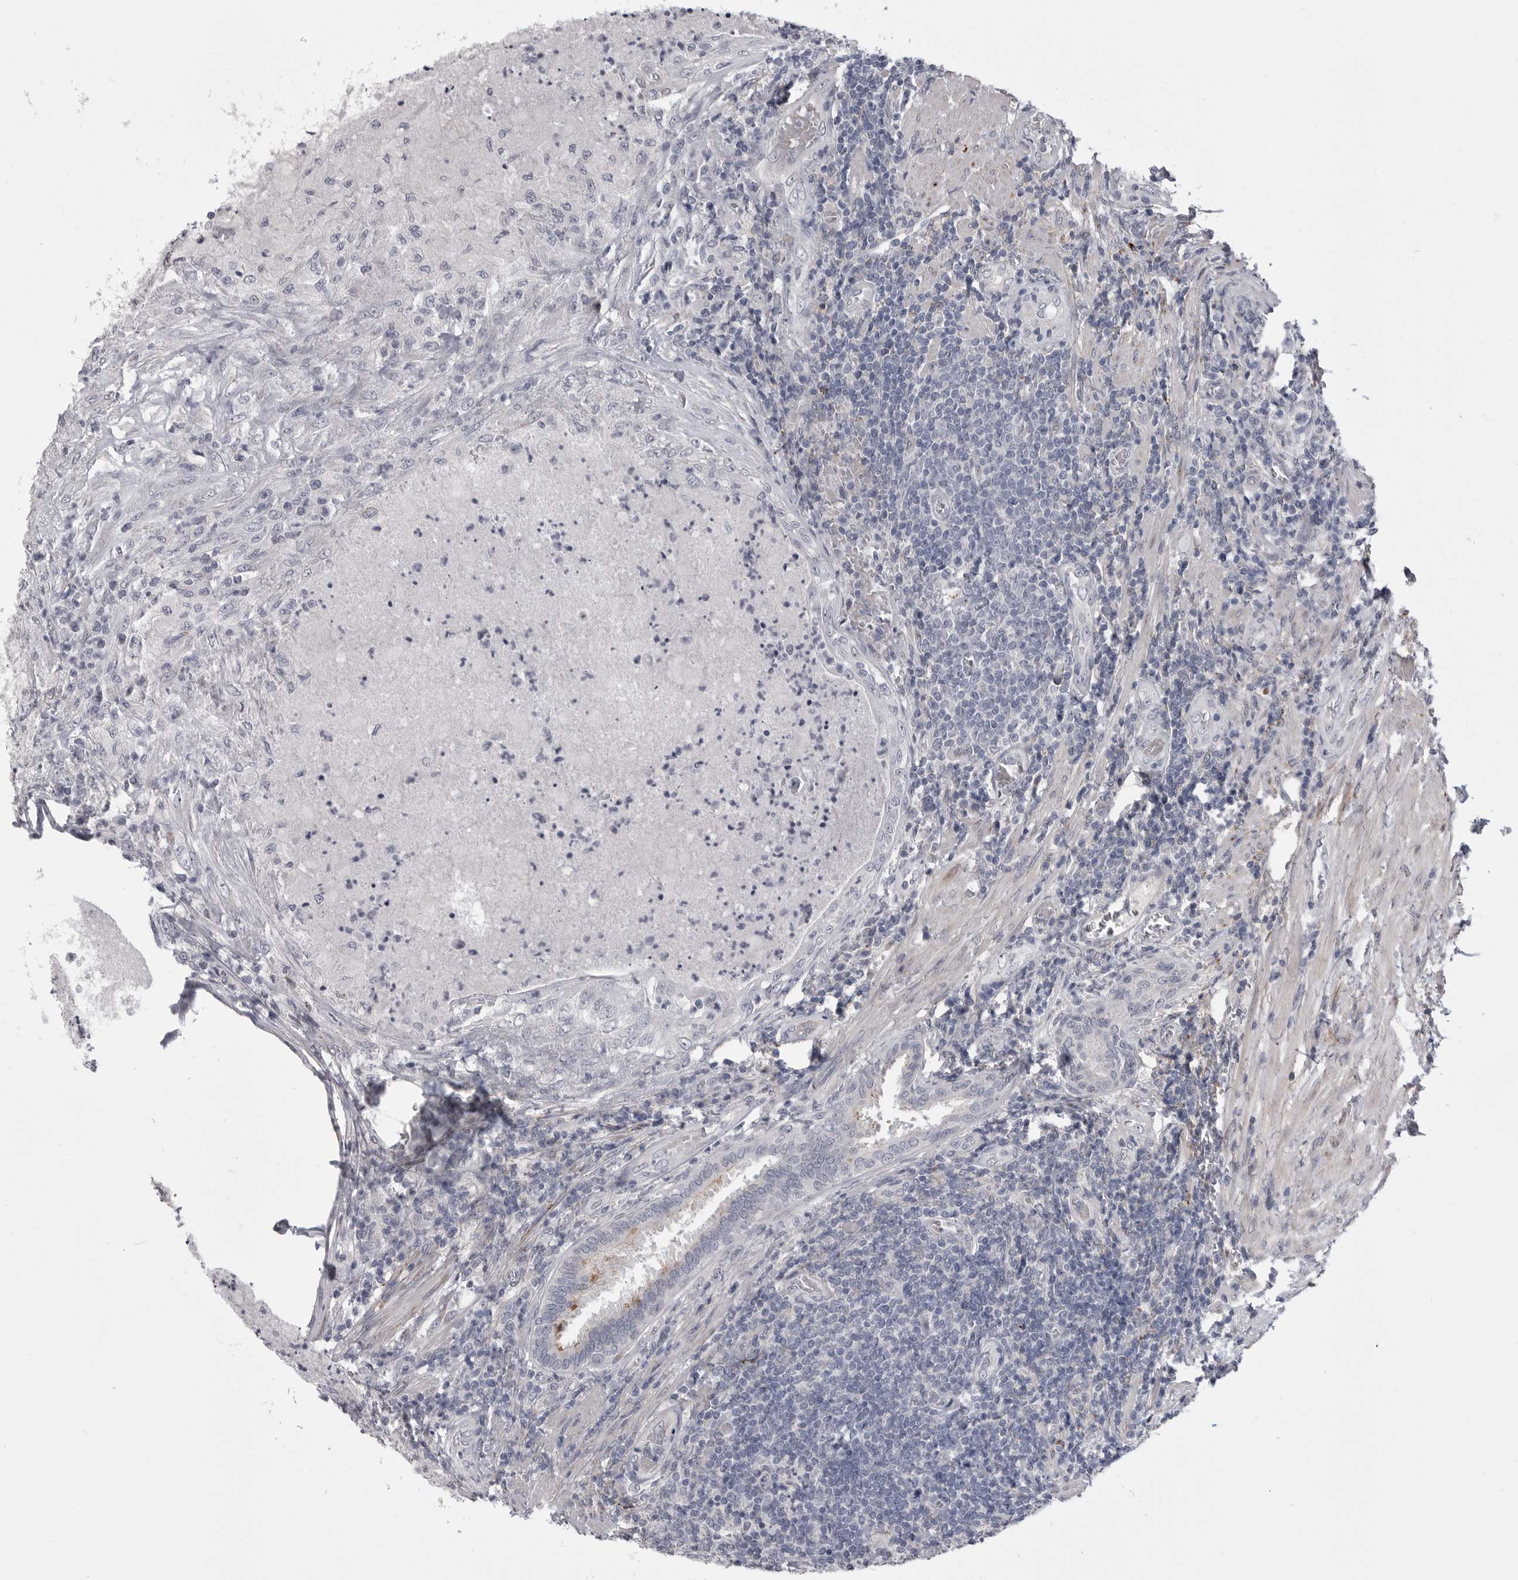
{"staining": {"intensity": "negative", "quantity": "none", "location": "none"}, "tissue": "prostate", "cell_type": "Glandular cells", "image_type": "normal", "snomed": [{"axis": "morphology", "description": "Normal tissue, NOS"}, {"axis": "topography", "description": "Prostate"}], "caption": "Glandular cells show no significant positivity in benign prostate. The staining is performed using DAB (3,3'-diaminobenzidine) brown chromogen with nuclei counter-stained in using hematoxylin.", "gene": "SERPING1", "patient": {"sex": "male", "age": 76}}